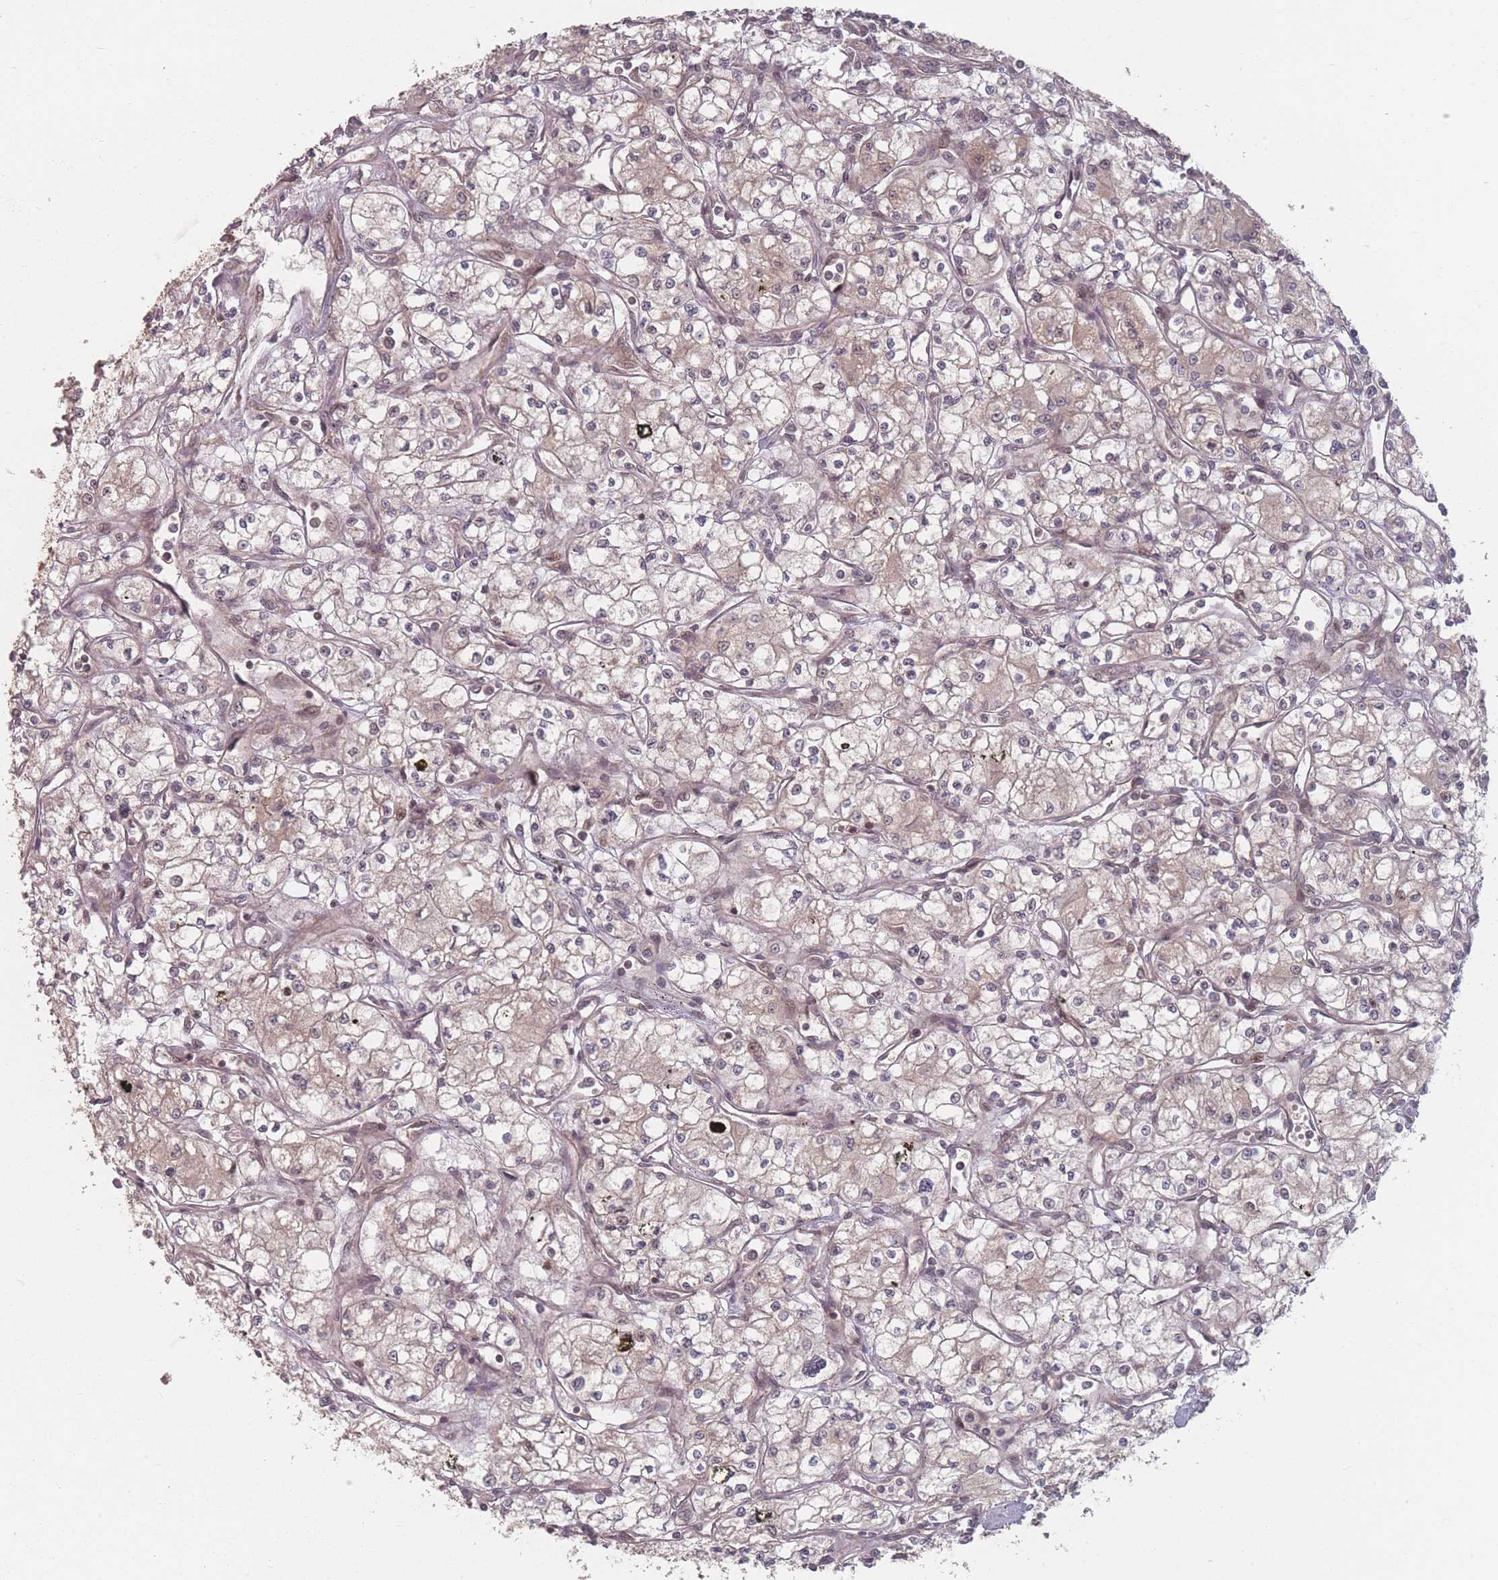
{"staining": {"intensity": "weak", "quantity": "<25%", "location": "cytoplasmic/membranous"}, "tissue": "renal cancer", "cell_type": "Tumor cells", "image_type": "cancer", "snomed": [{"axis": "morphology", "description": "Adenocarcinoma, NOS"}, {"axis": "topography", "description": "Kidney"}], "caption": "High power microscopy image of an immunohistochemistry (IHC) photomicrograph of renal cancer, revealing no significant positivity in tumor cells.", "gene": "HAGH", "patient": {"sex": "male", "age": 59}}